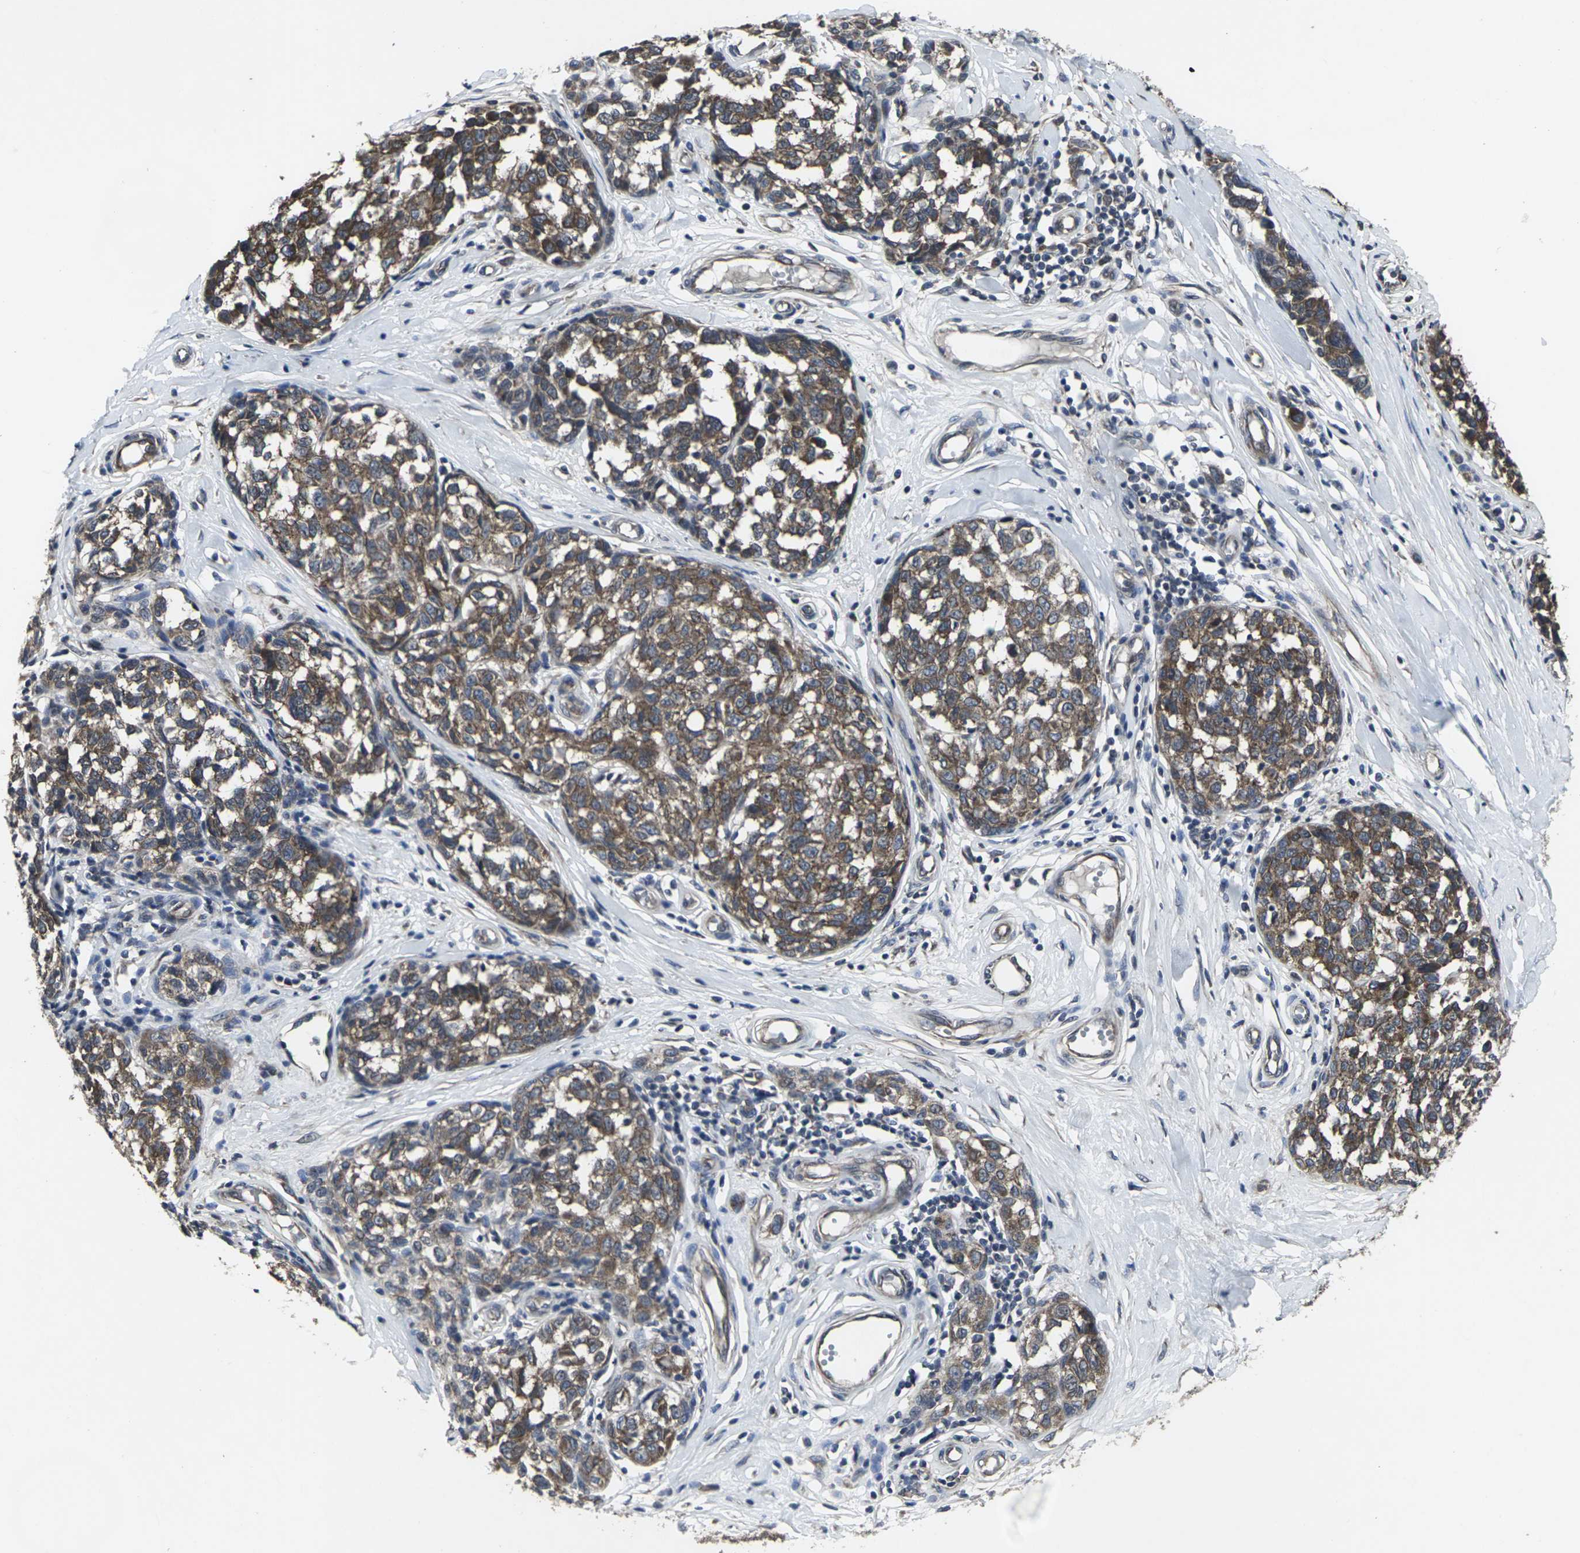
{"staining": {"intensity": "strong", "quantity": ">75%", "location": "cytoplasmic/membranous"}, "tissue": "melanoma", "cell_type": "Tumor cells", "image_type": "cancer", "snomed": [{"axis": "morphology", "description": "Malignant melanoma, NOS"}, {"axis": "topography", "description": "Skin"}], "caption": "Malignant melanoma stained with immunohistochemistry exhibits strong cytoplasmic/membranous expression in approximately >75% of tumor cells.", "gene": "MAPKAPK2", "patient": {"sex": "female", "age": 64}}